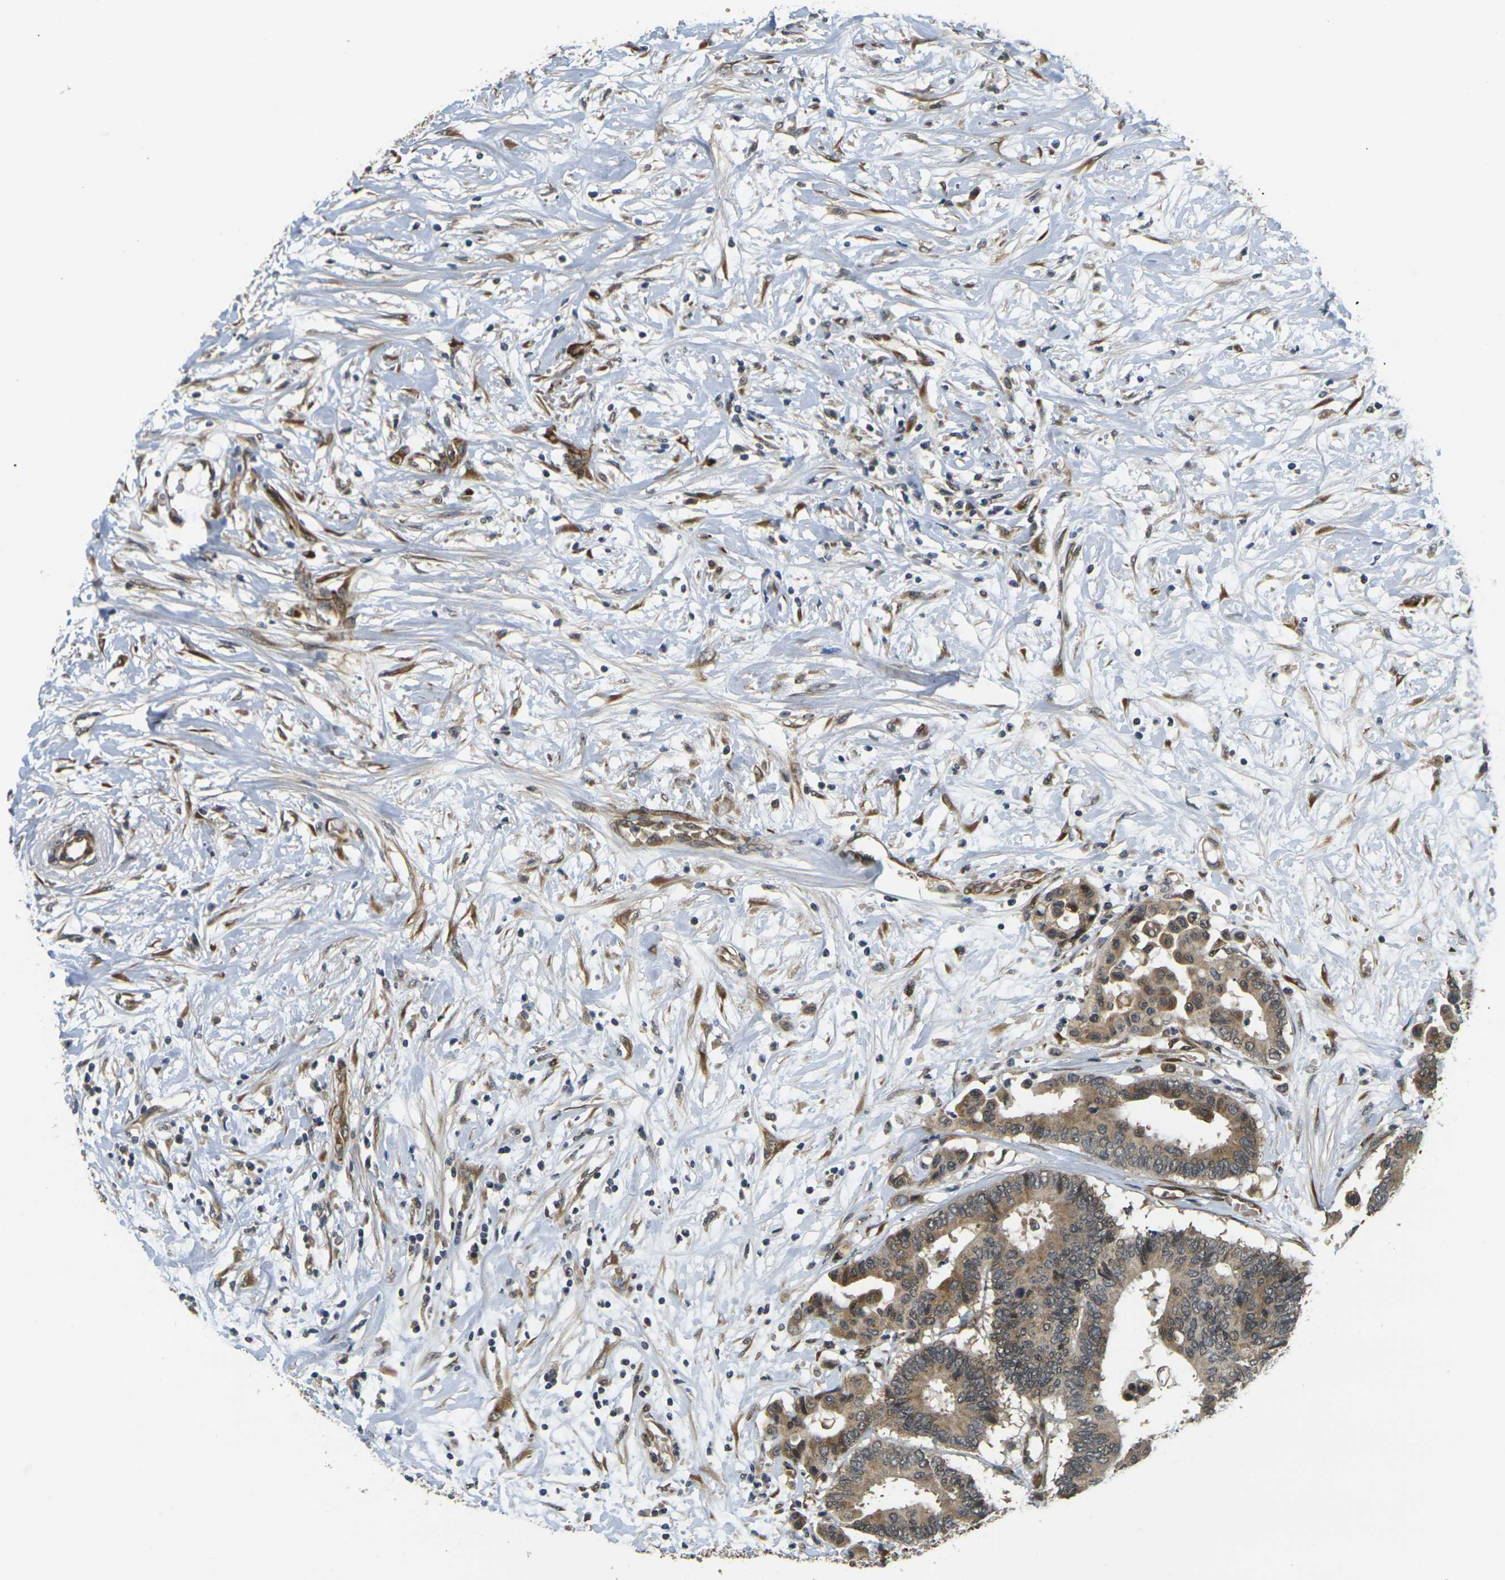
{"staining": {"intensity": "moderate", "quantity": ">75%", "location": "cytoplasmic/membranous"}, "tissue": "colorectal cancer", "cell_type": "Tumor cells", "image_type": "cancer", "snomed": [{"axis": "morphology", "description": "Normal tissue, NOS"}, {"axis": "morphology", "description": "Adenocarcinoma, NOS"}, {"axis": "topography", "description": "Colon"}], "caption": "Immunohistochemical staining of human colorectal adenocarcinoma shows medium levels of moderate cytoplasmic/membranous expression in approximately >75% of tumor cells.", "gene": "FUT11", "patient": {"sex": "male", "age": 82}}